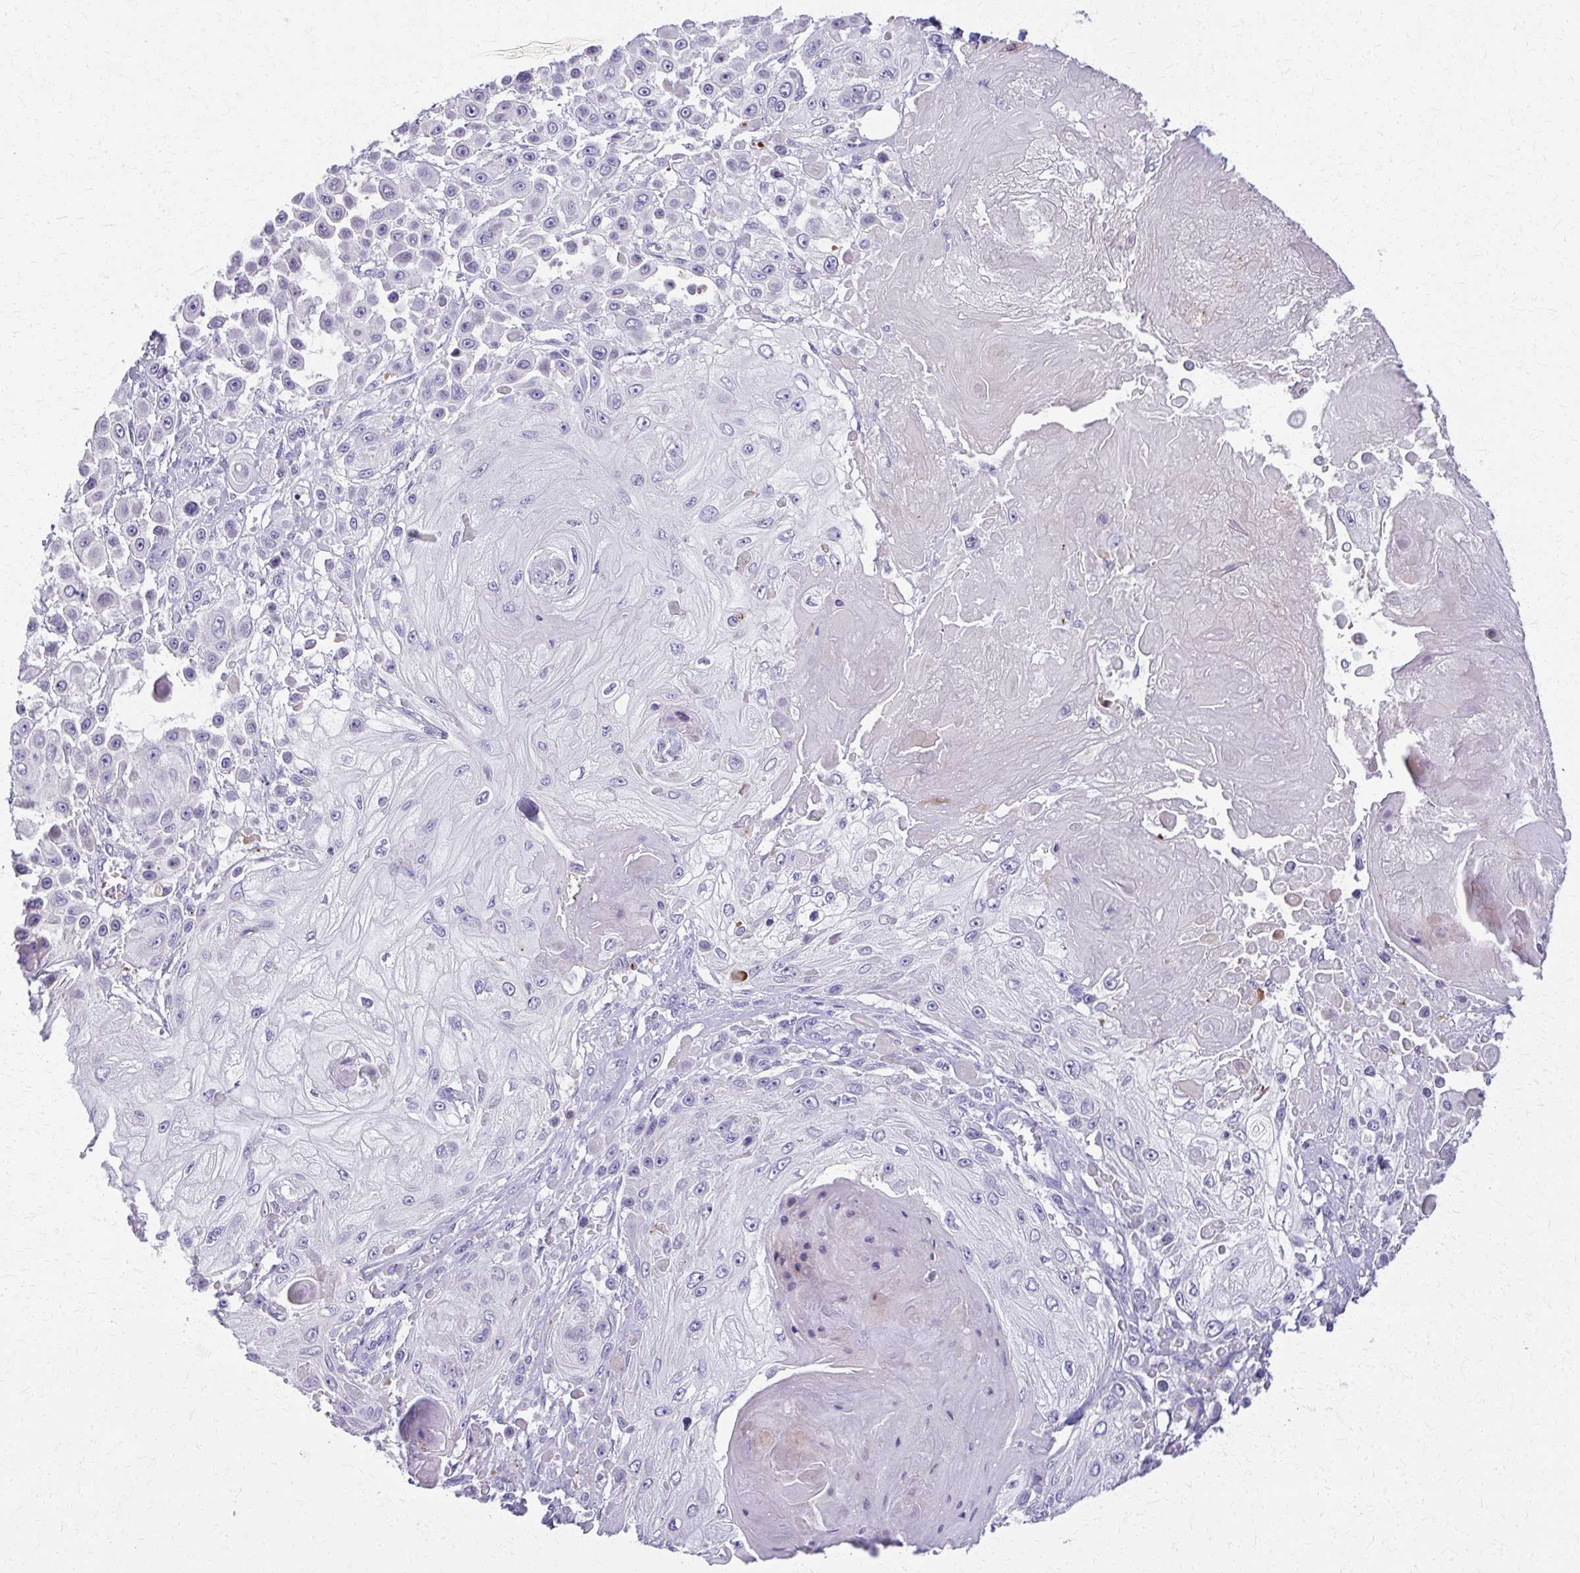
{"staining": {"intensity": "negative", "quantity": "none", "location": "none"}, "tissue": "skin cancer", "cell_type": "Tumor cells", "image_type": "cancer", "snomed": [{"axis": "morphology", "description": "Squamous cell carcinoma, NOS"}, {"axis": "topography", "description": "Skin"}], "caption": "Human skin cancer stained for a protein using IHC shows no positivity in tumor cells.", "gene": "OR4M1", "patient": {"sex": "male", "age": 67}}